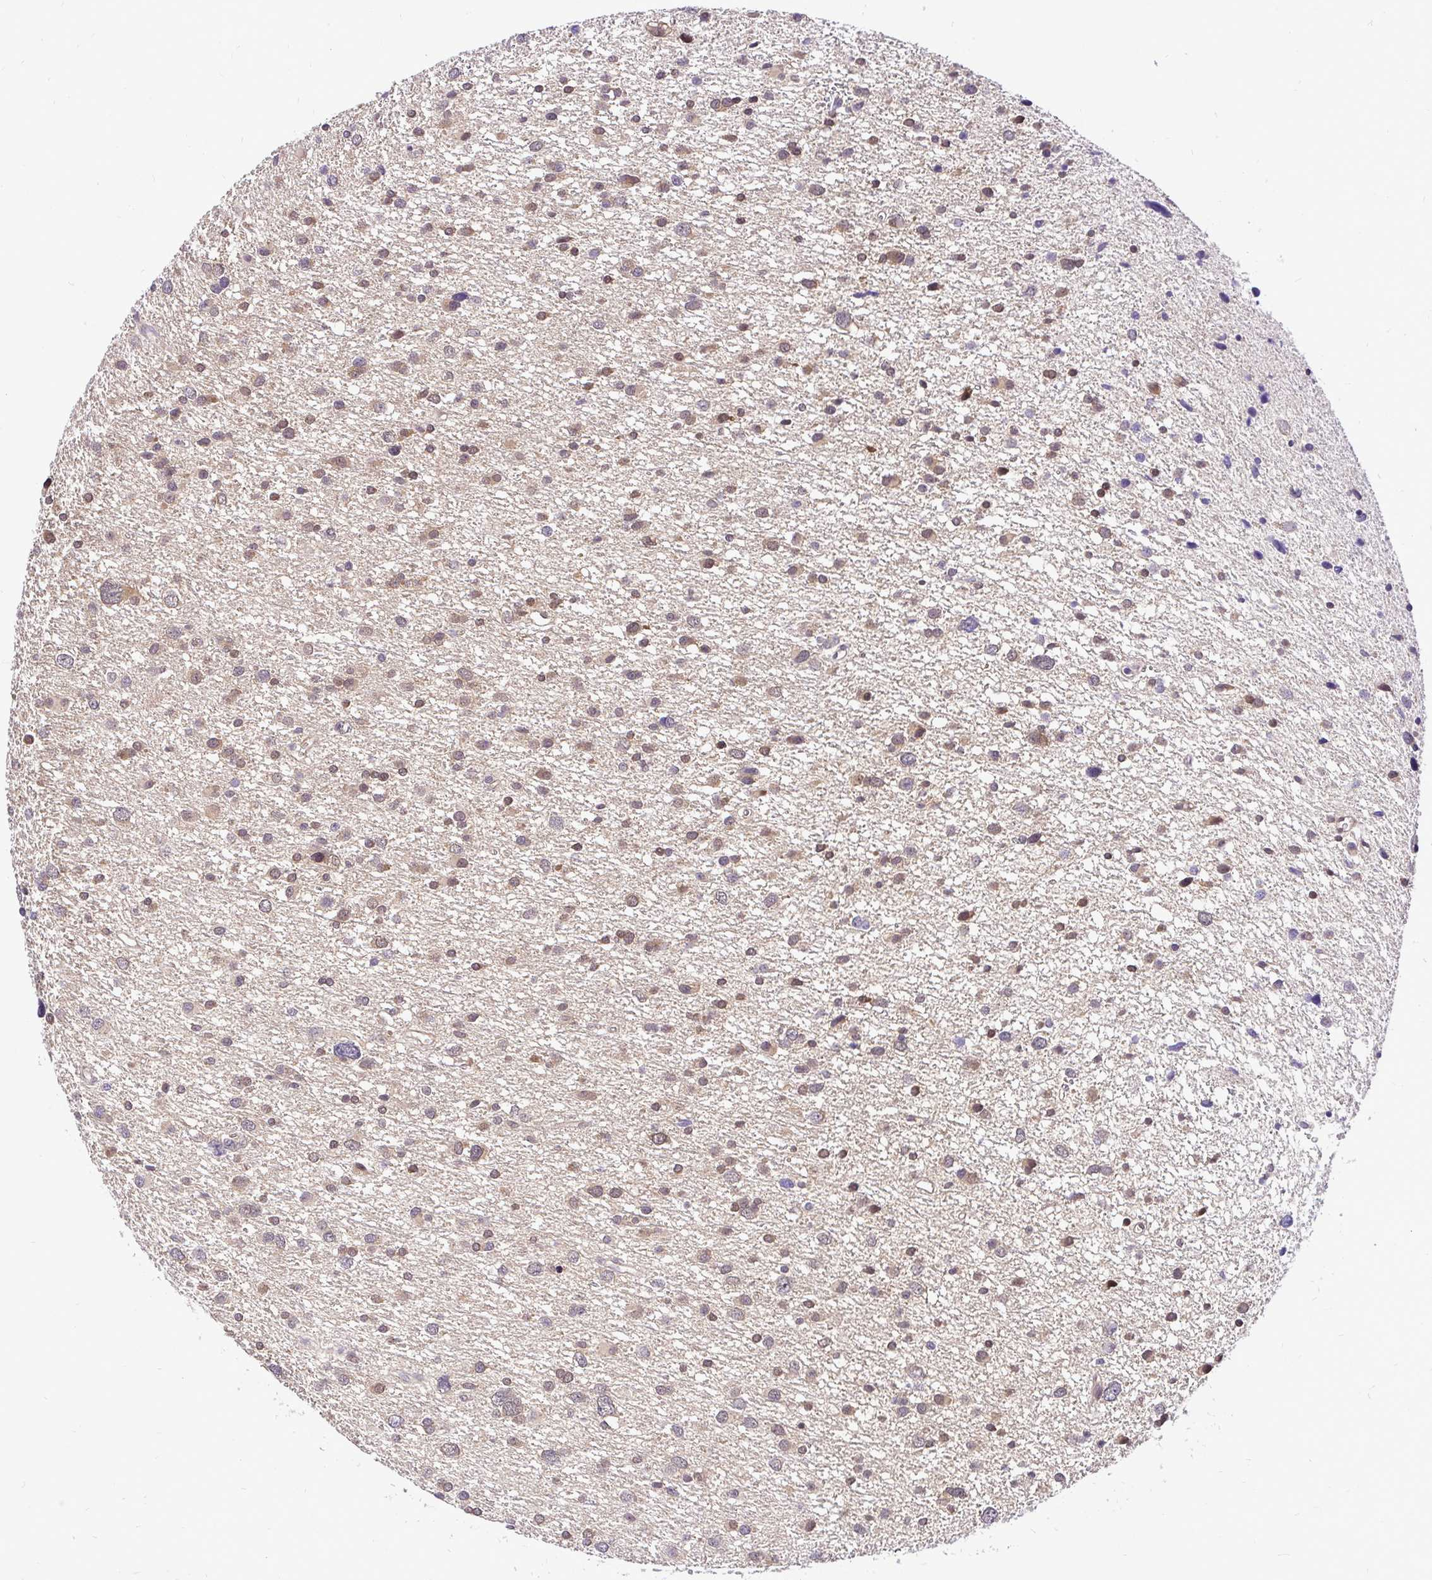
{"staining": {"intensity": "moderate", "quantity": ">75%", "location": "cytoplasmic/membranous,nuclear"}, "tissue": "glioma", "cell_type": "Tumor cells", "image_type": "cancer", "snomed": [{"axis": "morphology", "description": "Glioma, malignant, Low grade"}, {"axis": "topography", "description": "Brain"}], "caption": "This micrograph demonstrates malignant glioma (low-grade) stained with immunohistochemistry to label a protein in brown. The cytoplasmic/membranous and nuclear of tumor cells show moderate positivity for the protein. Nuclei are counter-stained blue.", "gene": "UBE2M", "patient": {"sex": "female", "age": 55}}